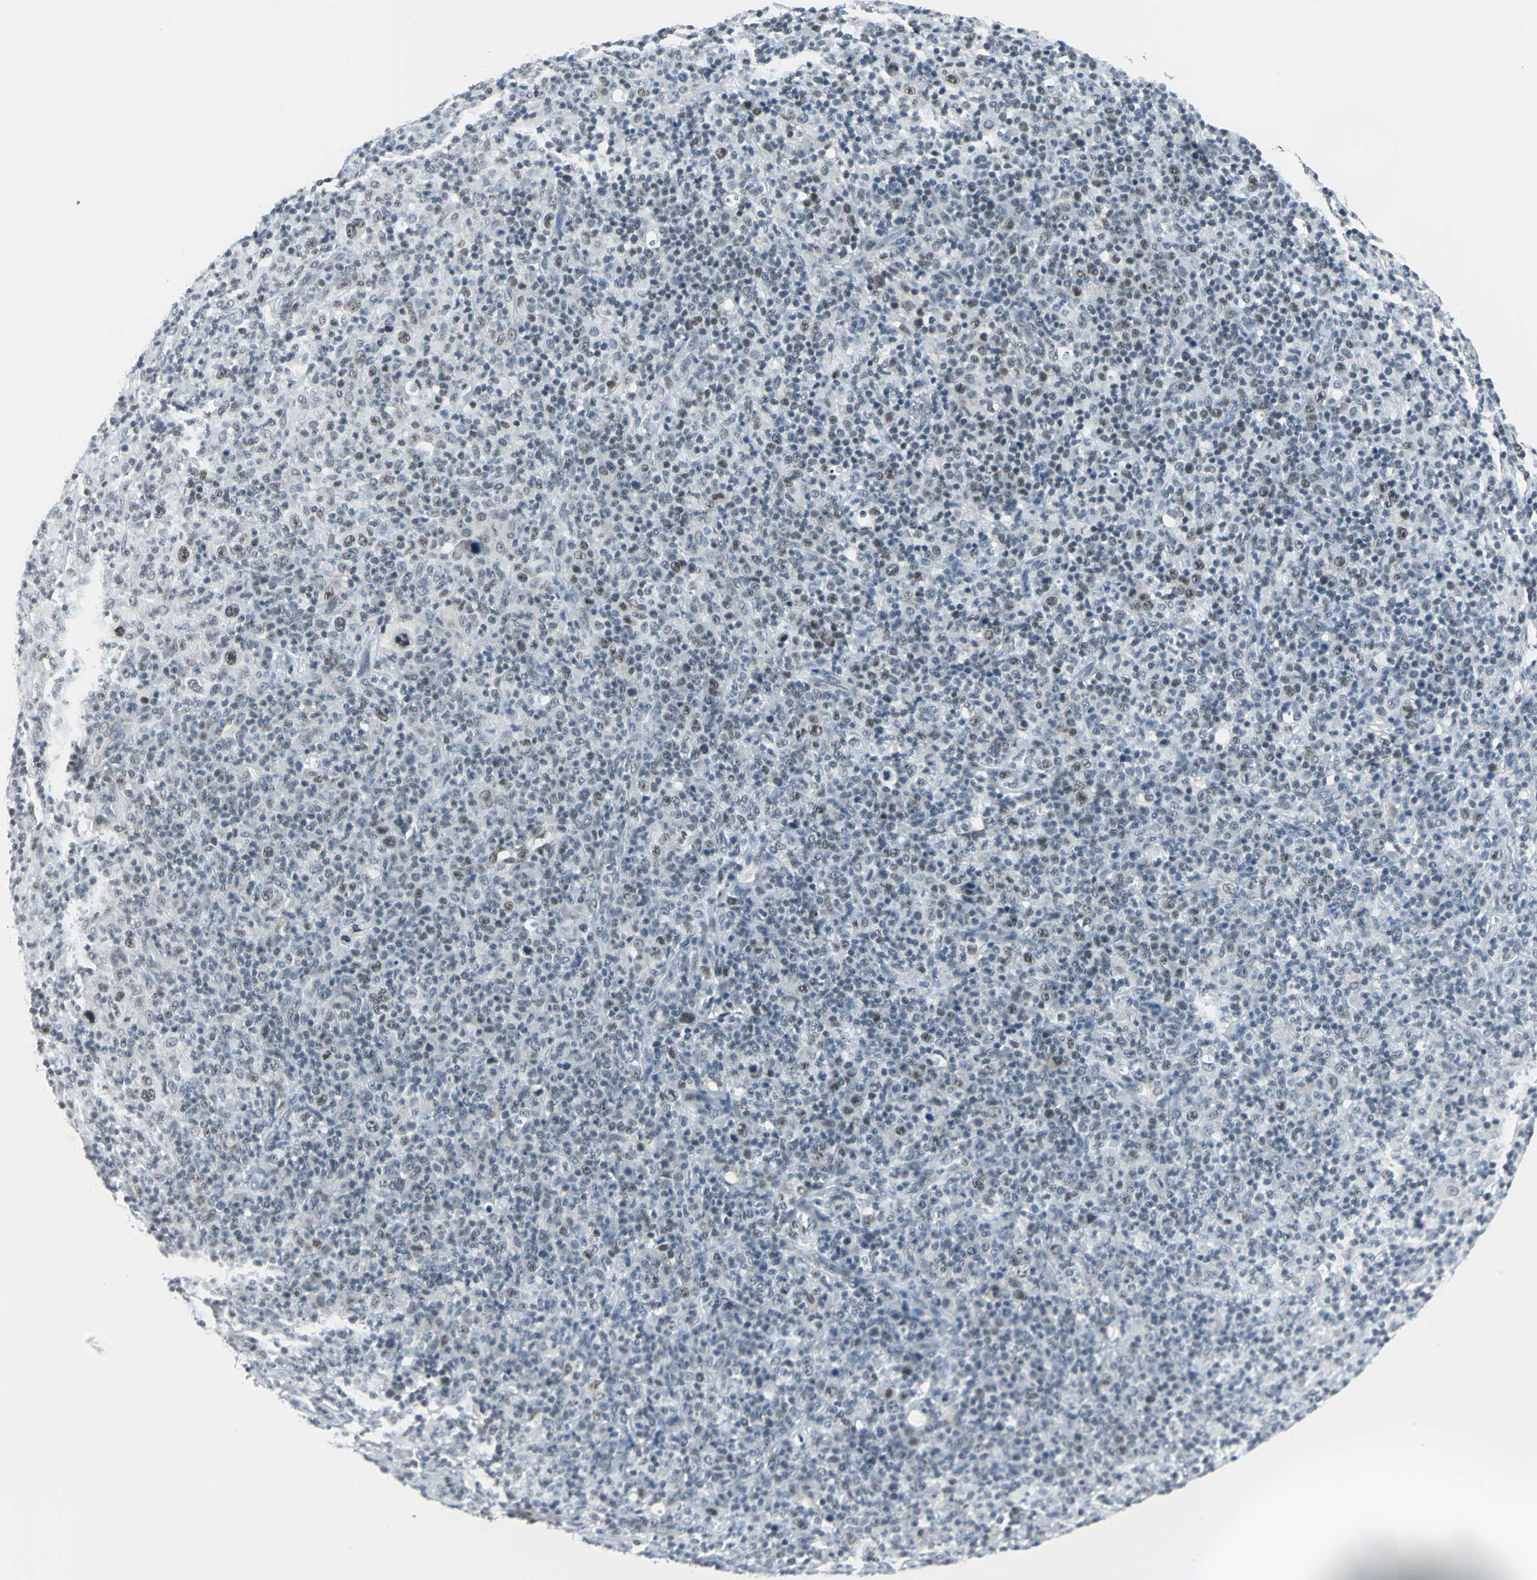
{"staining": {"intensity": "moderate", "quantity": "<25%", "location": "nuclear"}, "tissue": "lymphoma", "cell_type": "Tumor cells", "image_type": "cancer", "snomed": [{"axis": "morphology", "description": "Hodgkin's disease, NOS"}, {"axis": "topography", "description": "Lymph node"}], "caption": "Immunohistochemical staining of human lymphoma displays low levels of moderate nuclear protein positivity in approximately <25% of tumor cells. (DAB (3,3'-diaminobenzidine) IHC with brightfield microscopy, high magnification).", "gene": "ADNP", "patient": {"sex": "male", "age": 65}}